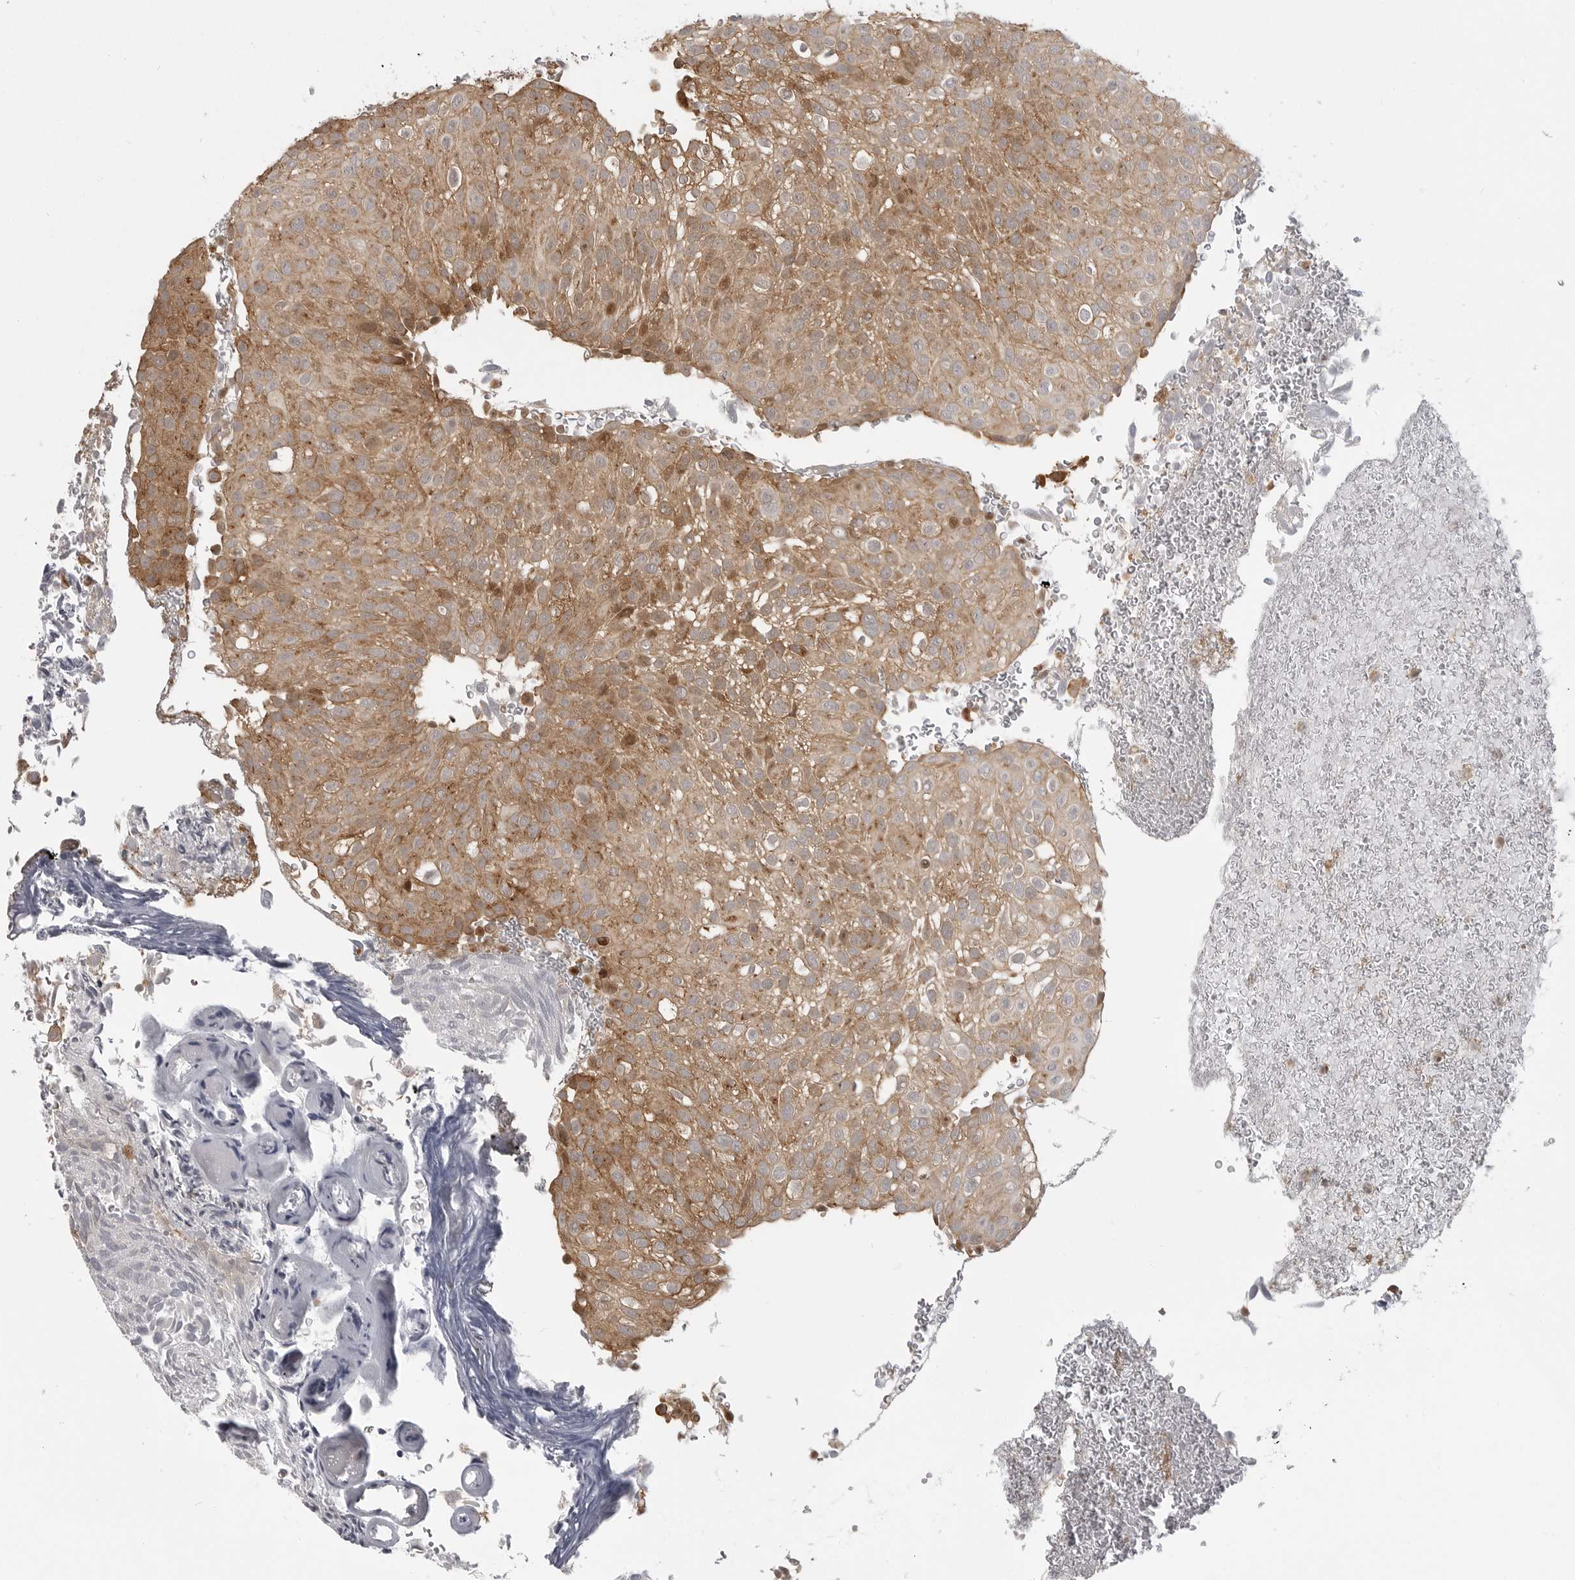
{"staining": {"intensity": "moderate", "quantity": ">75%", "location": "cytoplasmic/membranous"}, "tissue": "urothelial cancer", "cell_type": "Tumor cells", "image_type": "cancer", "snomed": [{"axis": "morphology", "description": "Urothelial carcinoma, Low grade"}, {"axis": "topography", "description": "Urinary bladder"}], "caption": "A brown stain shows moderate cytoplasmic/membranous staining of a protein in low-grade urothelial carcinoma tumor cells. (IHC, brightfield microscopy, high magnification).", "gene": "FAT3", "patient": {"sex": "male", "age": 78}}